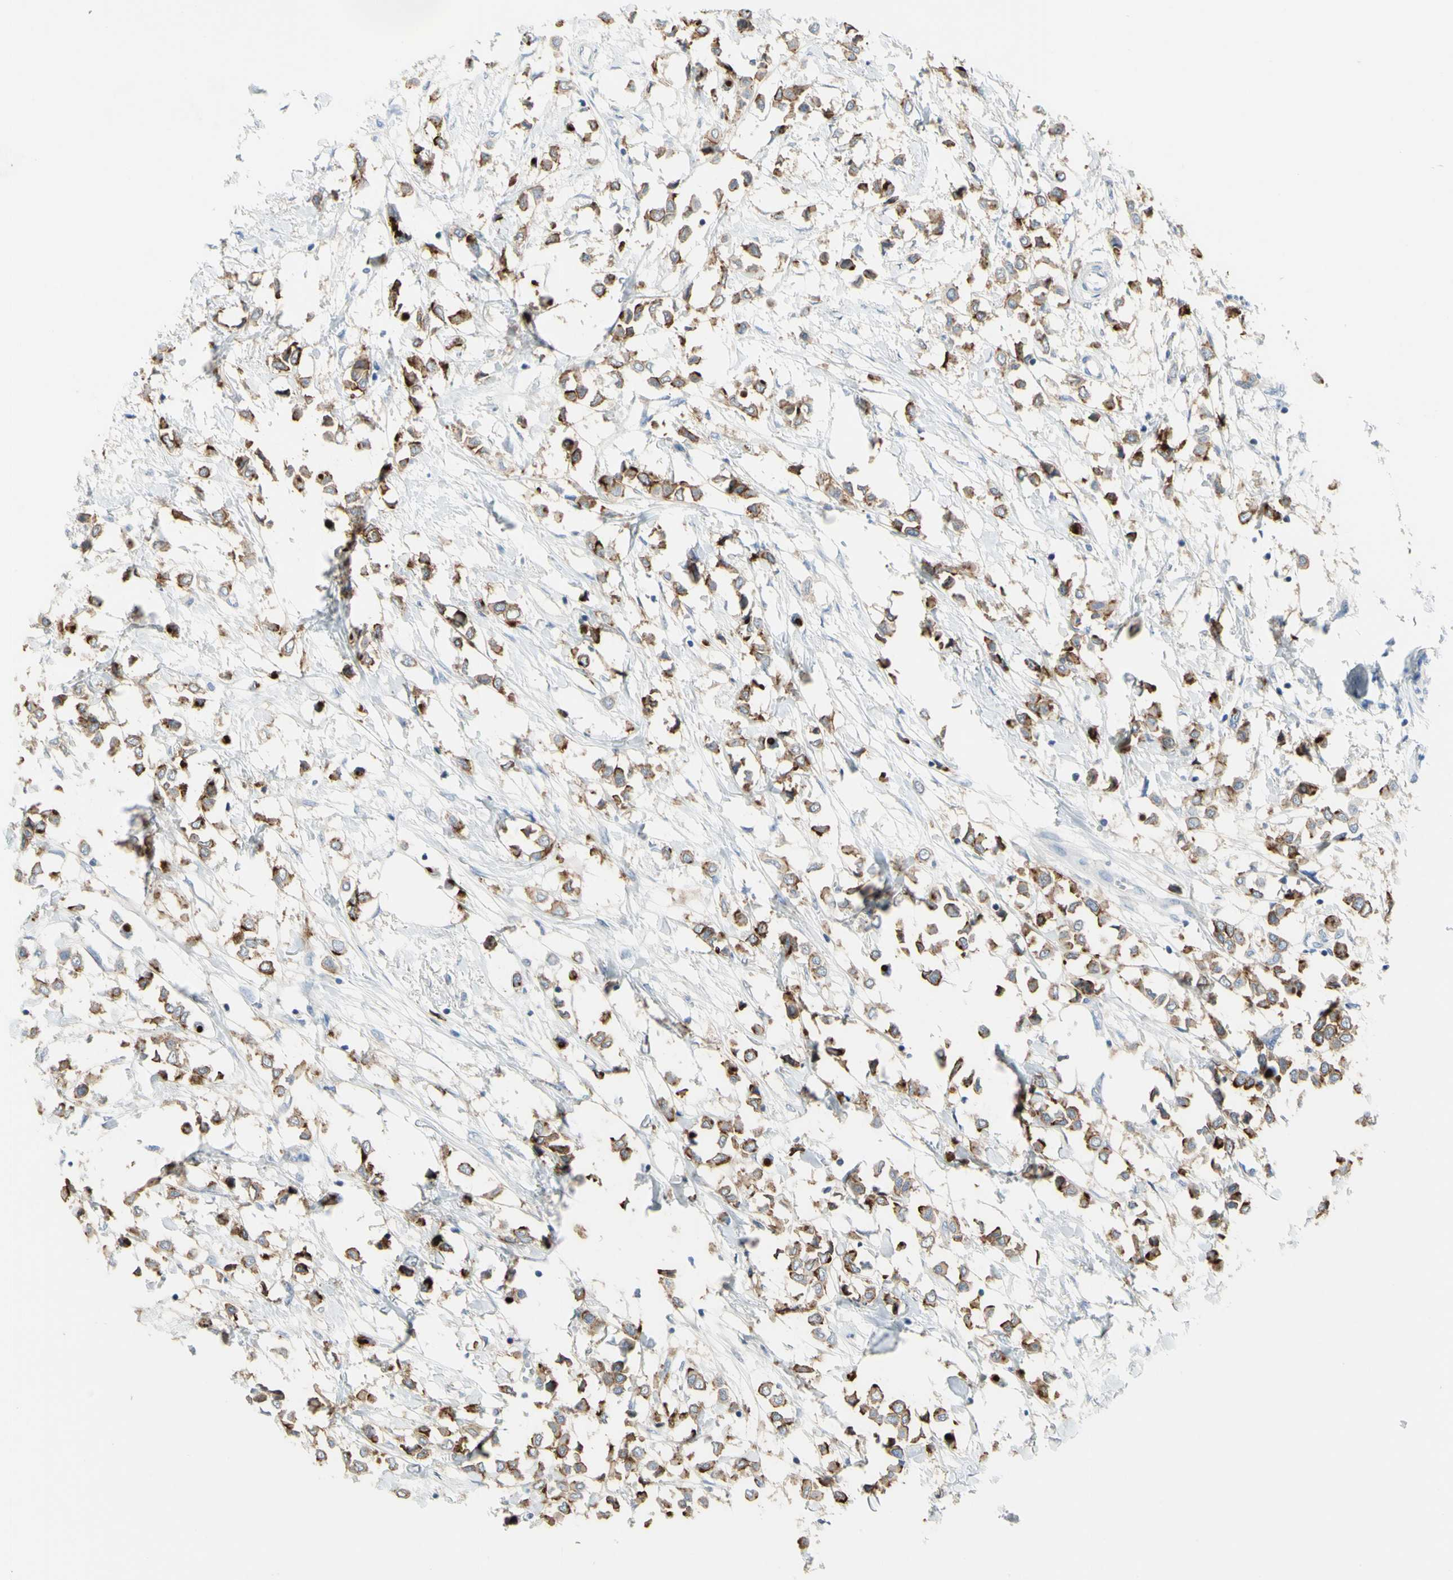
{"staining": {"intensity": "moderate", "quantity": ">75%", "location": "cytoplasmic/membranous"}, "tissue": "breast cancer", "cell_type": "Tumor cells", "image_type": "cancer", "snomed": [{"axis": "morphology", "description": "Lobular carcinoma"}, {"axis": "topography", "description": "Breast"}], "caption": "Breast lobular carcinoma was stained to show a protein in brown. There is medium levels of moderate cytoplasmic/membranous staining in about >75% of tumor cells.", "gene": "MUC1", "patient": {"sex": "female", "age": 51}}